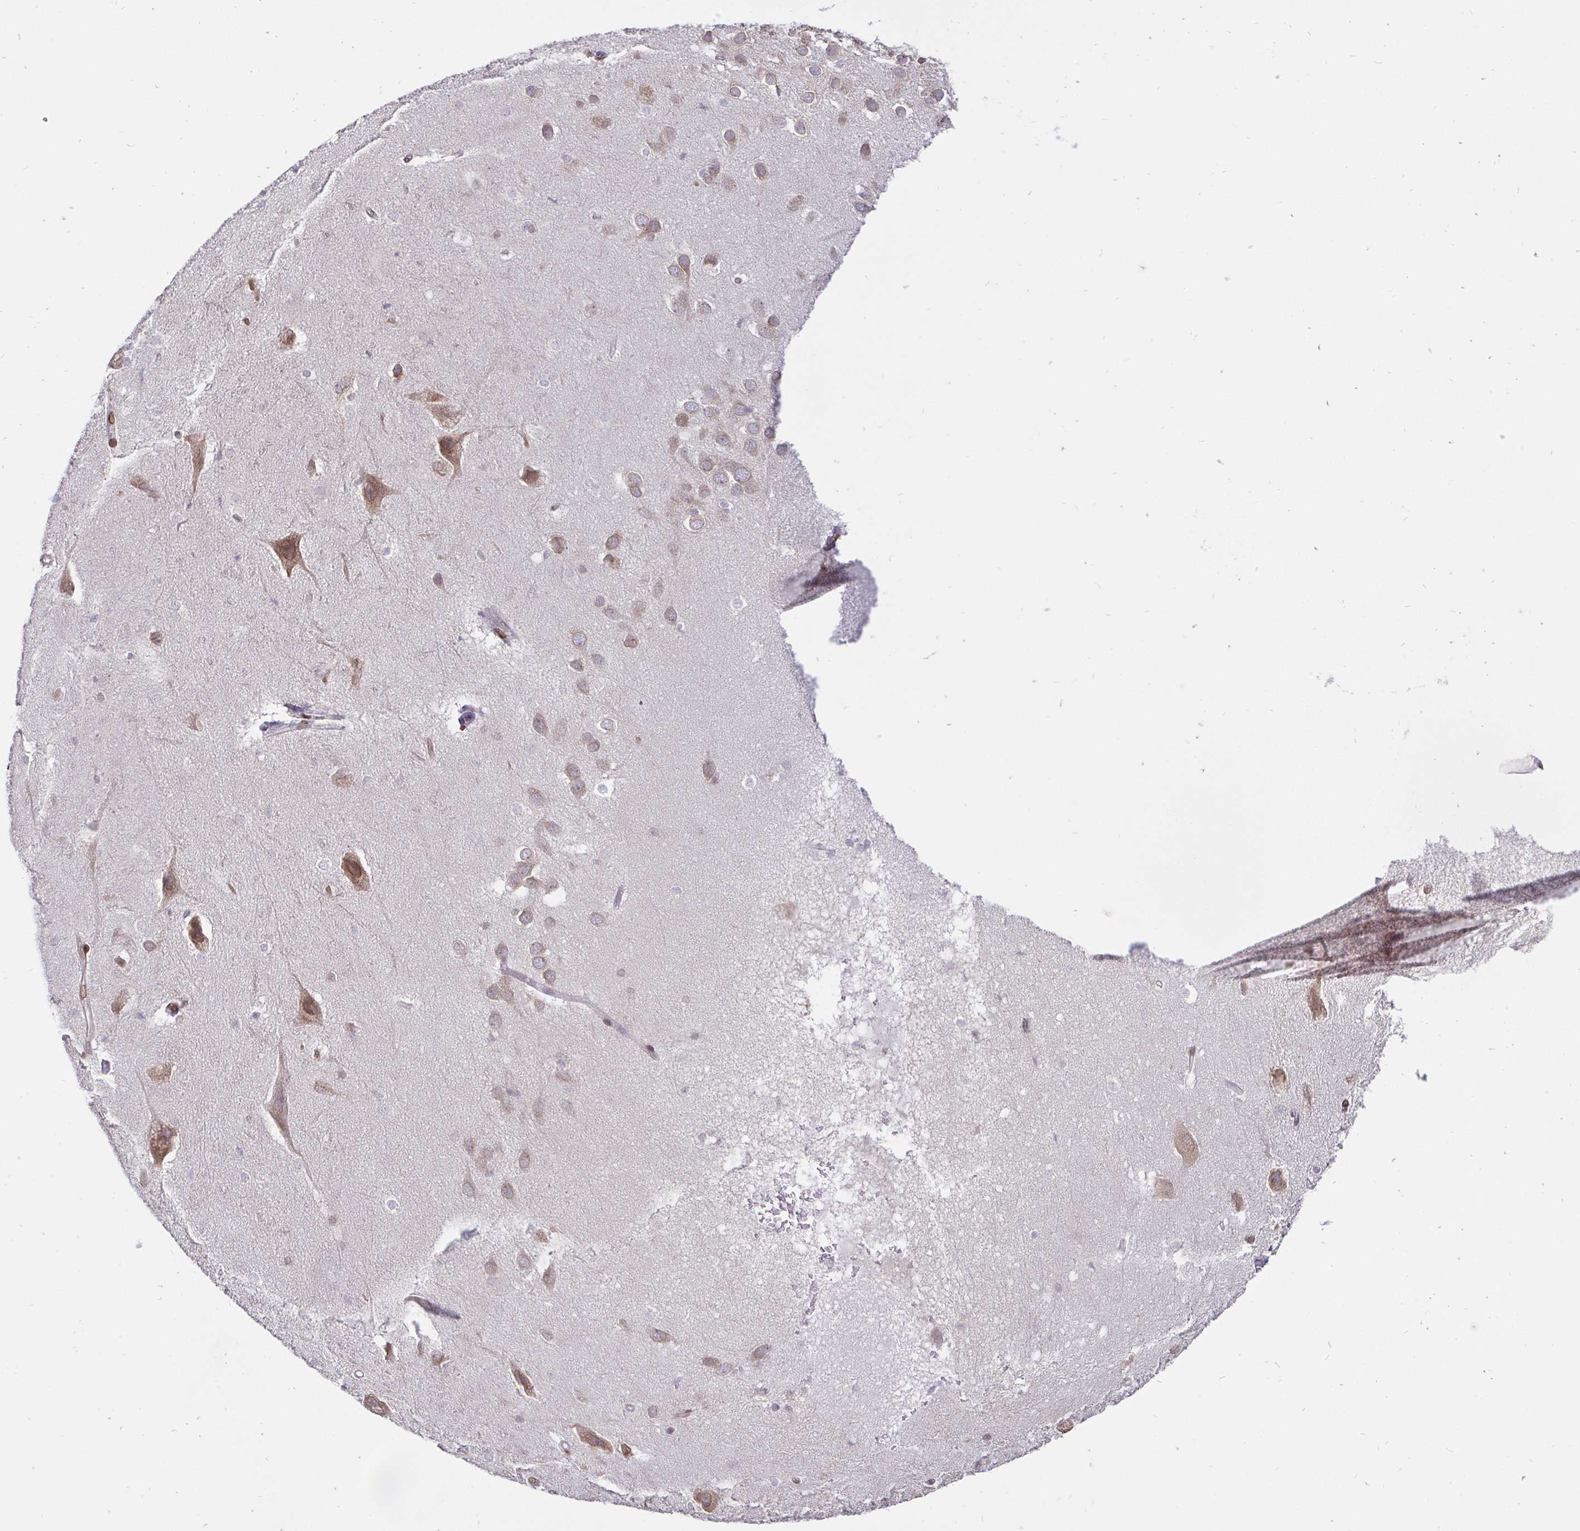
{"staining": {"intensity": "weak", "quantity": "25%-75%", "location": "cytoplasmic/membranous,nuclear"}, "tissue": "hippocampus", "cell_type": "Glial cells", "image_type": "normal", "snomed": [{"axis": "morphology", "description": "Normal tissue, NOS"}, {"axis": "topography", "description": "Hippocampus"}], "caption": "Immunohistochemistry (IHC) staining of unremarkable hippocampus, which displays low levels of weak cytoplasmic/membranous,nuclear positivity in about 25%-75% of glial cells indicating weak cytoplasmic/membranous,nuclear protein expression. The staining was performed using DAB (brown) for protein detection and nuclei were counterstained in hematoxylin (blue).", "gene": "EMD", "patient": {"sex": "male", "age": 26}}